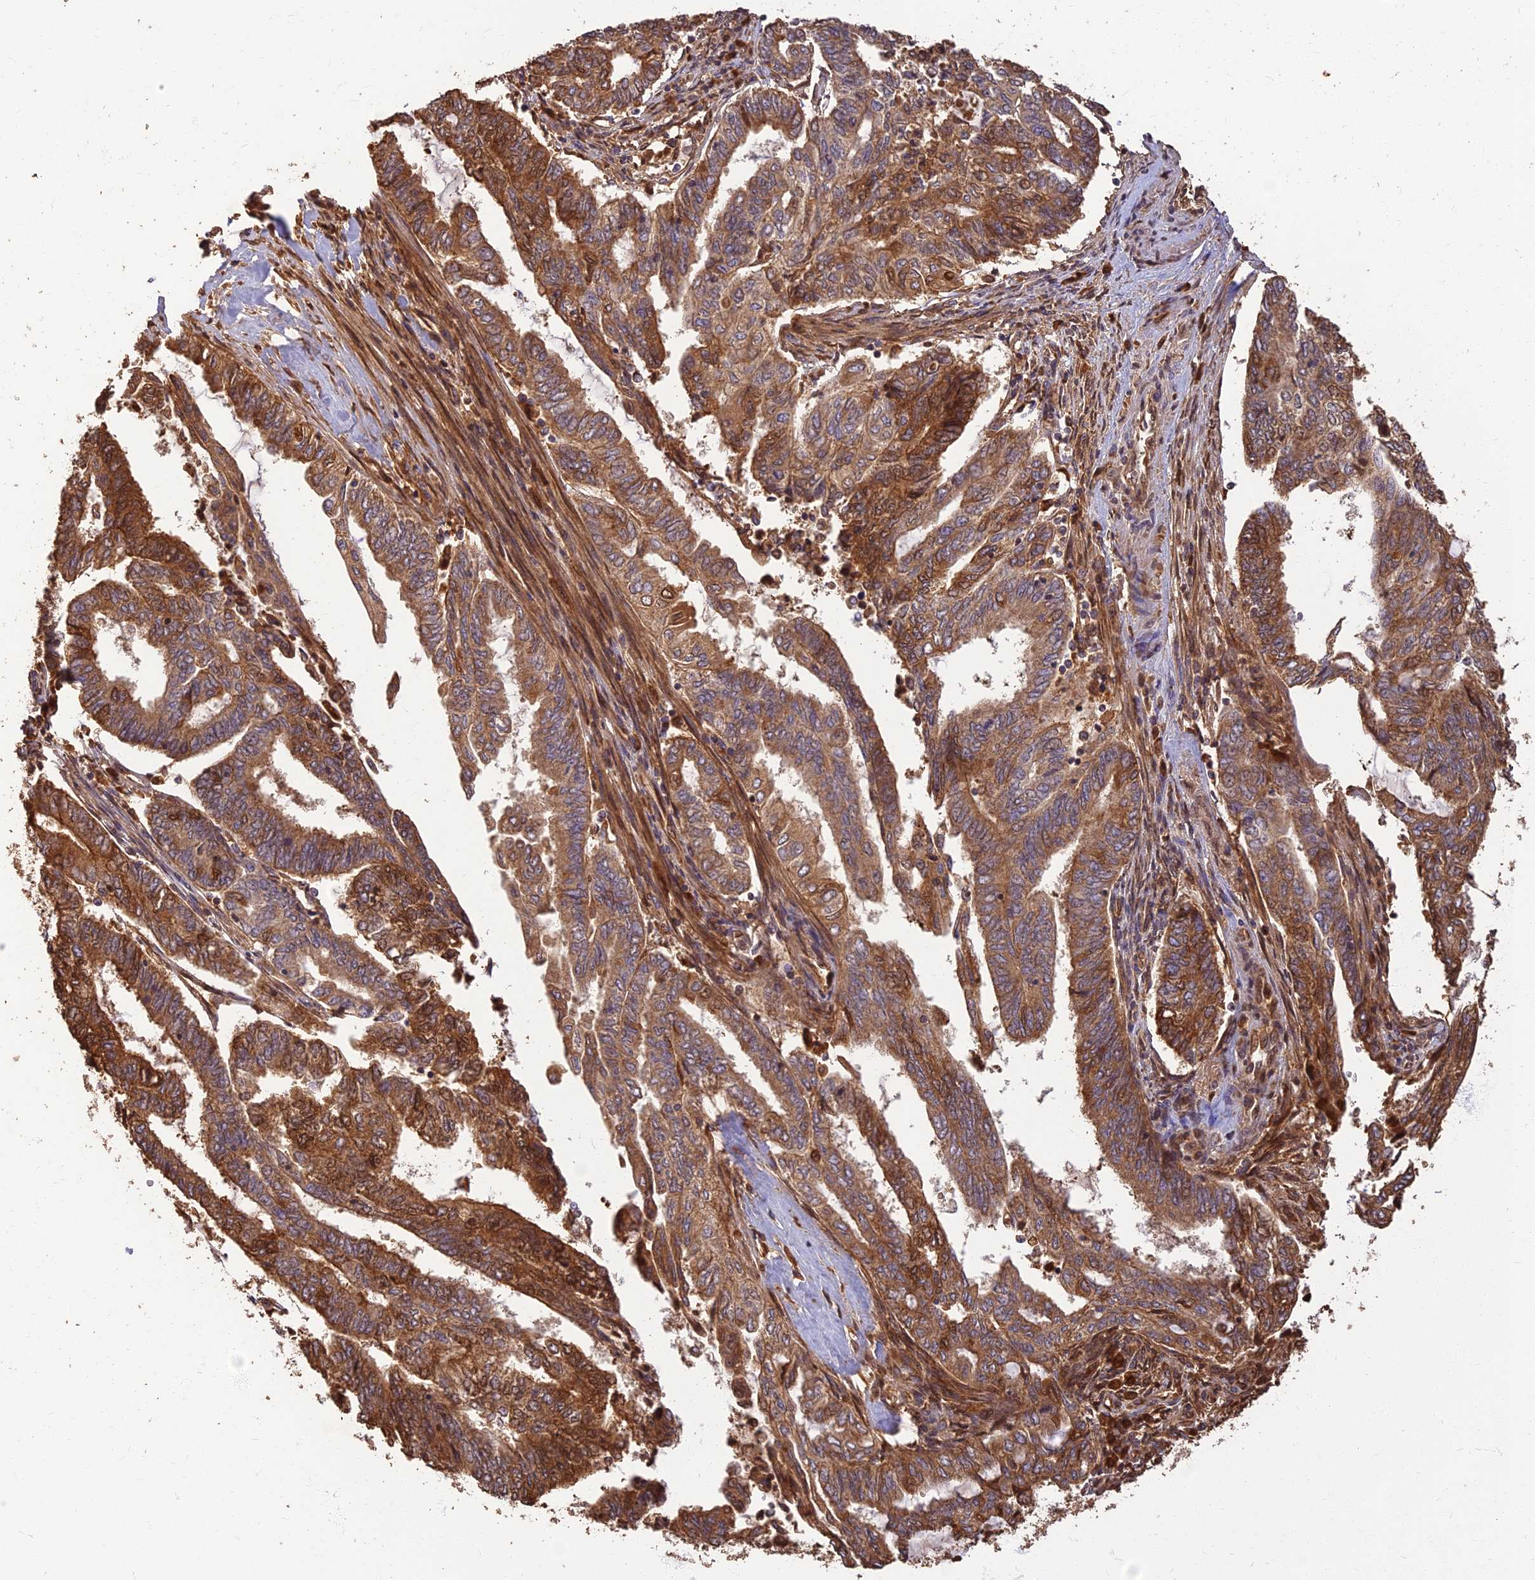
{"staining": {"intensity": "moderate", "quantity": ">75%", "location": "cytoplasmic/membranous"}, "tissue": "endometrial cancer", "cell_type": "Tumor cells", "image_type": "cancer", "snomed": [{"axis": "morphology", "description": "Adenocarcinoma, NOS"}, {"axis": "topography", "description": "Uterus"}, {"axis": "topography", "description": "Endometrium"}], "caption": "Endometrial adenocarcinoma tissue reveals moderate cytoplasmic/membranous positivity in approximately >75% of tumor cells, visualized by immunohistochemistry.", "gene": "CORO1C", "patient": {"sex": "female", "age": 70}}